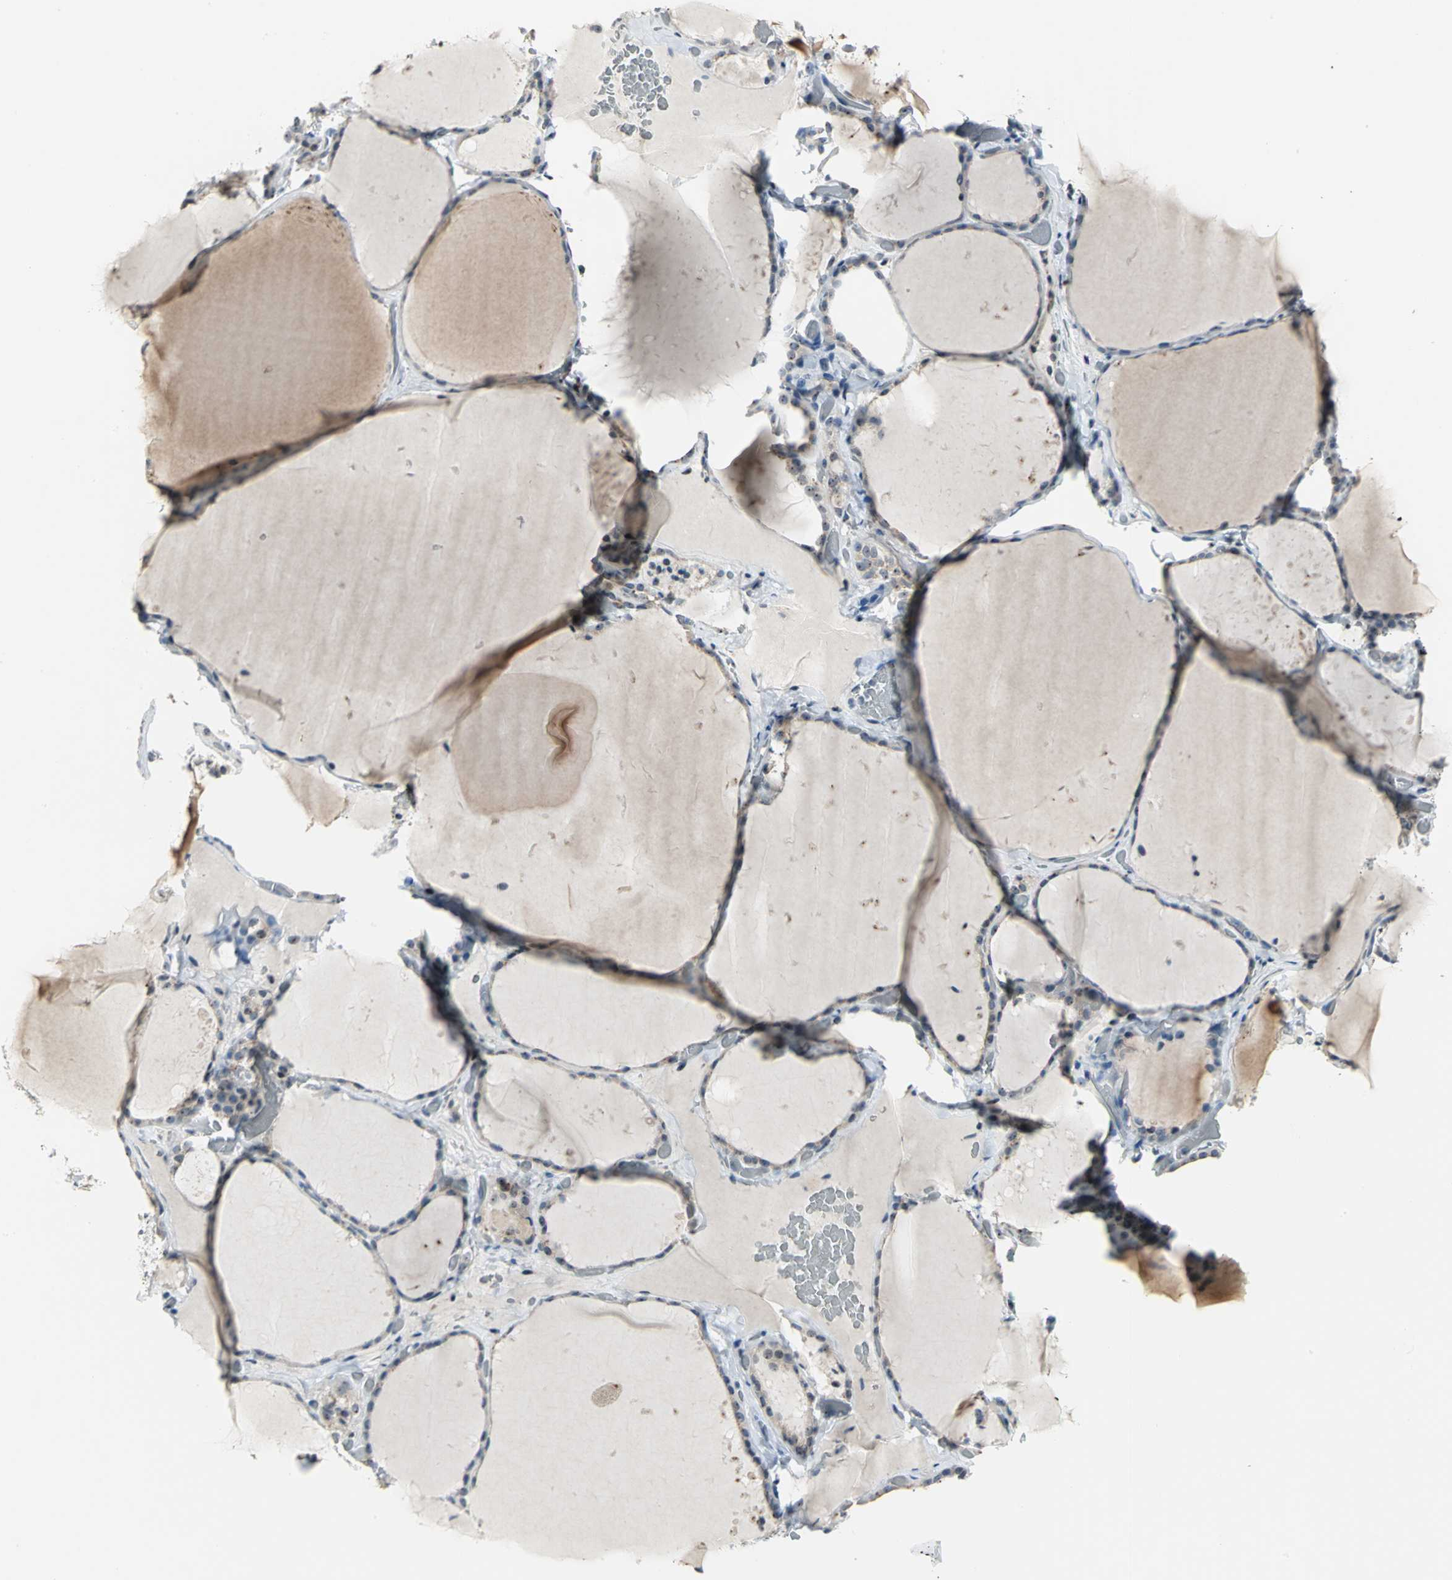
{"staining": {"intensity": "moderate", "quantity": "25%-75%", "location": "nuclear"}, "tissue": "thyroid gland", "cell_type": "Glandular cells", "image_type": "normal", "snomed": [{"axis": "morphology", "description": "Normal tissue, NOS"}, {"axis": "topography", "description": "Thyroid gland"}], "caption": "IHC histopathology image of unremarkable thyroid gland stained for a protein (brown), which reveals medium levels of moderate nuclear positivity in about 25%-75% of glandular cells.", "gene": "MYBBP1A", "patient": {"sex": "female", "age": 22}}